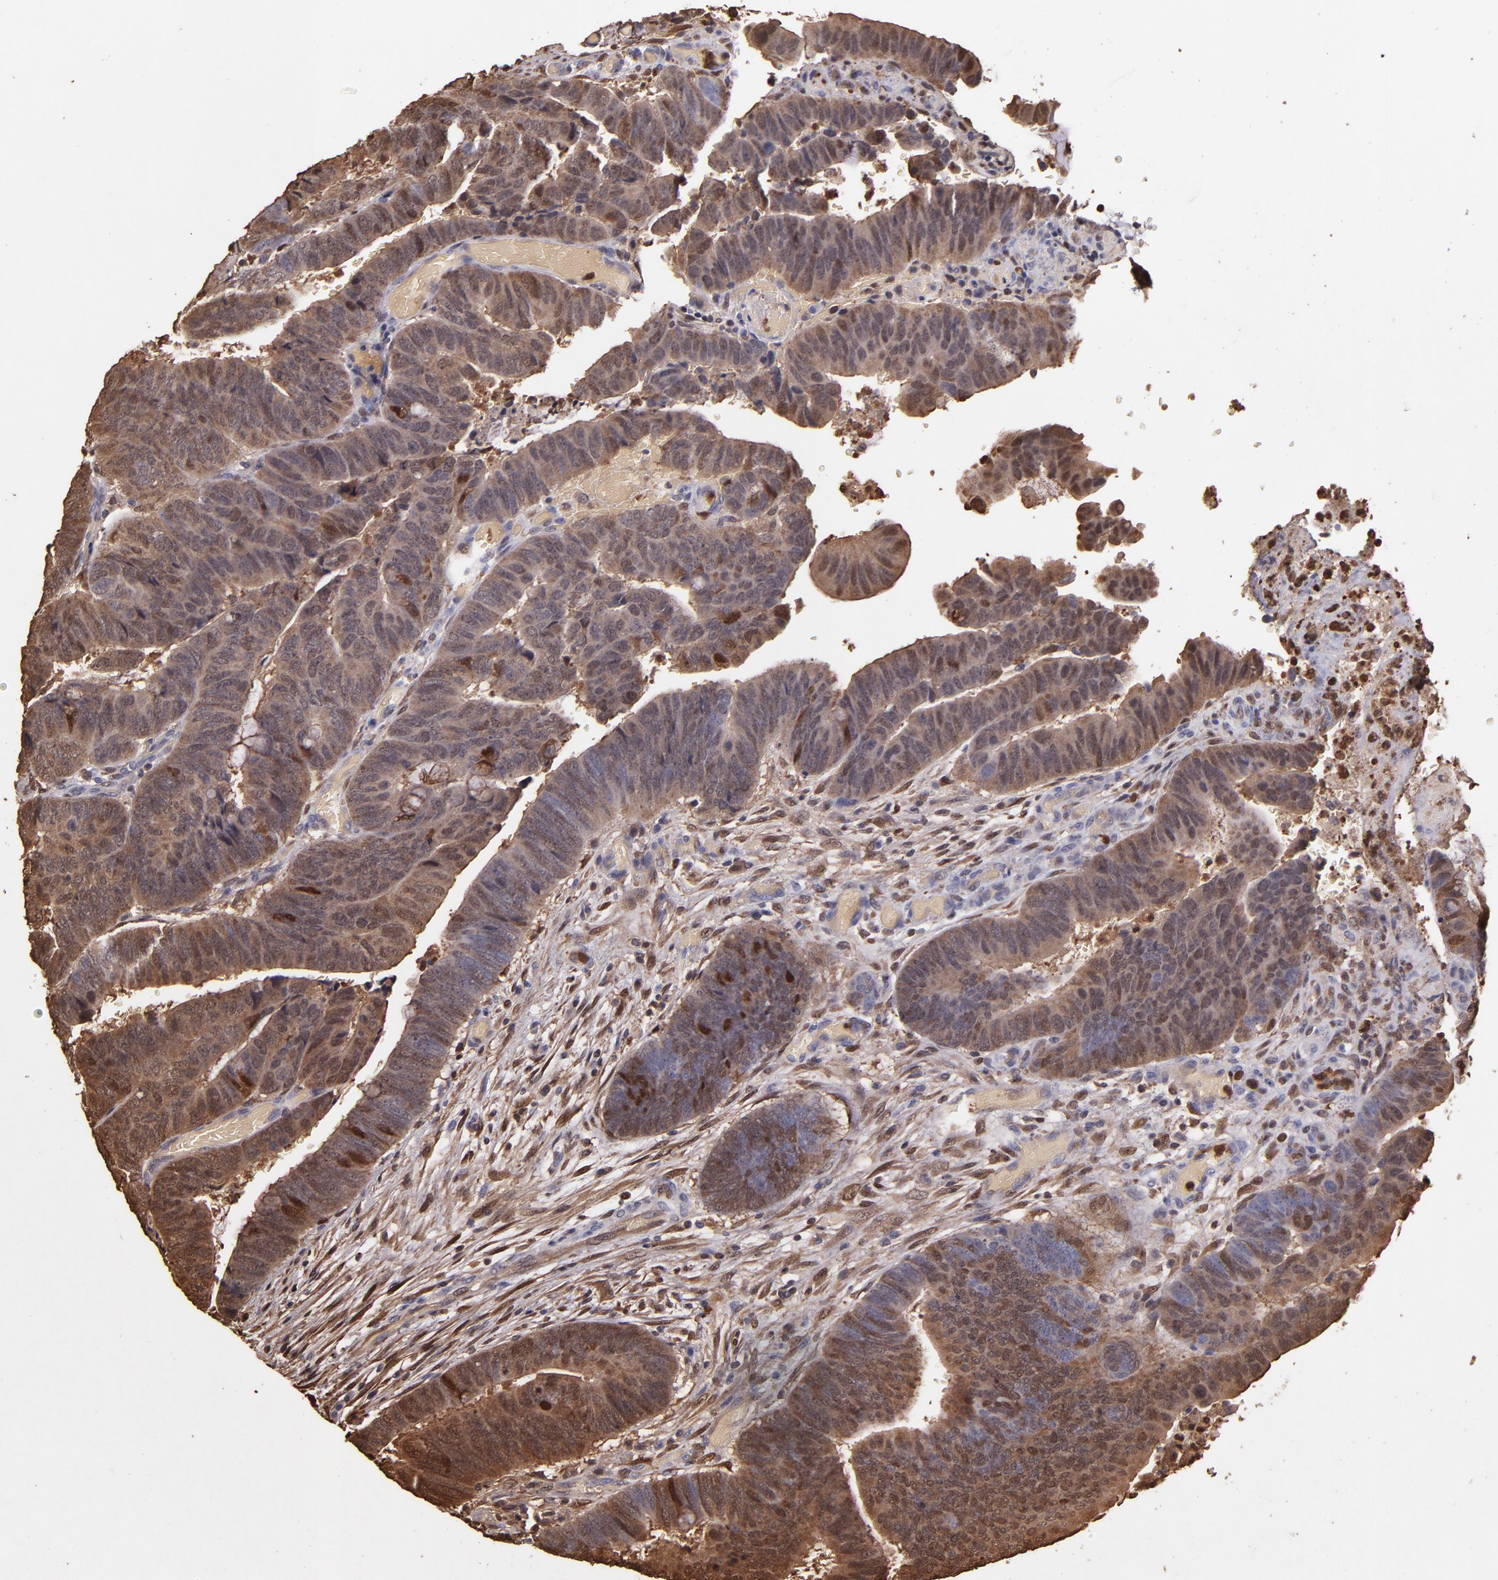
{"staining": {"intensity": "moderate", "quantity": ">75%", "location": "cytoplasmic/membranous,nuclear"}, "tissue": "colorectal cancer", "cell_type": "Tumor cells", "image_type": "cancer", "snomed": [{"axis": "morphology", "description": "Normal tissue, NOS"}, {"axis": "morphology", "description": "Adenocarcinoma, NOS"}, {"axis": "topography", "description": "Rectum"}], "caption": "A brown stain labels moderate cytoplasmic/membranous and nuclear positivity of a protein in human colorectal cancer (adenocarcinoma) tumor cells.", "gene": "S100A6", "patient": {"sex": "male", "age": 92}}